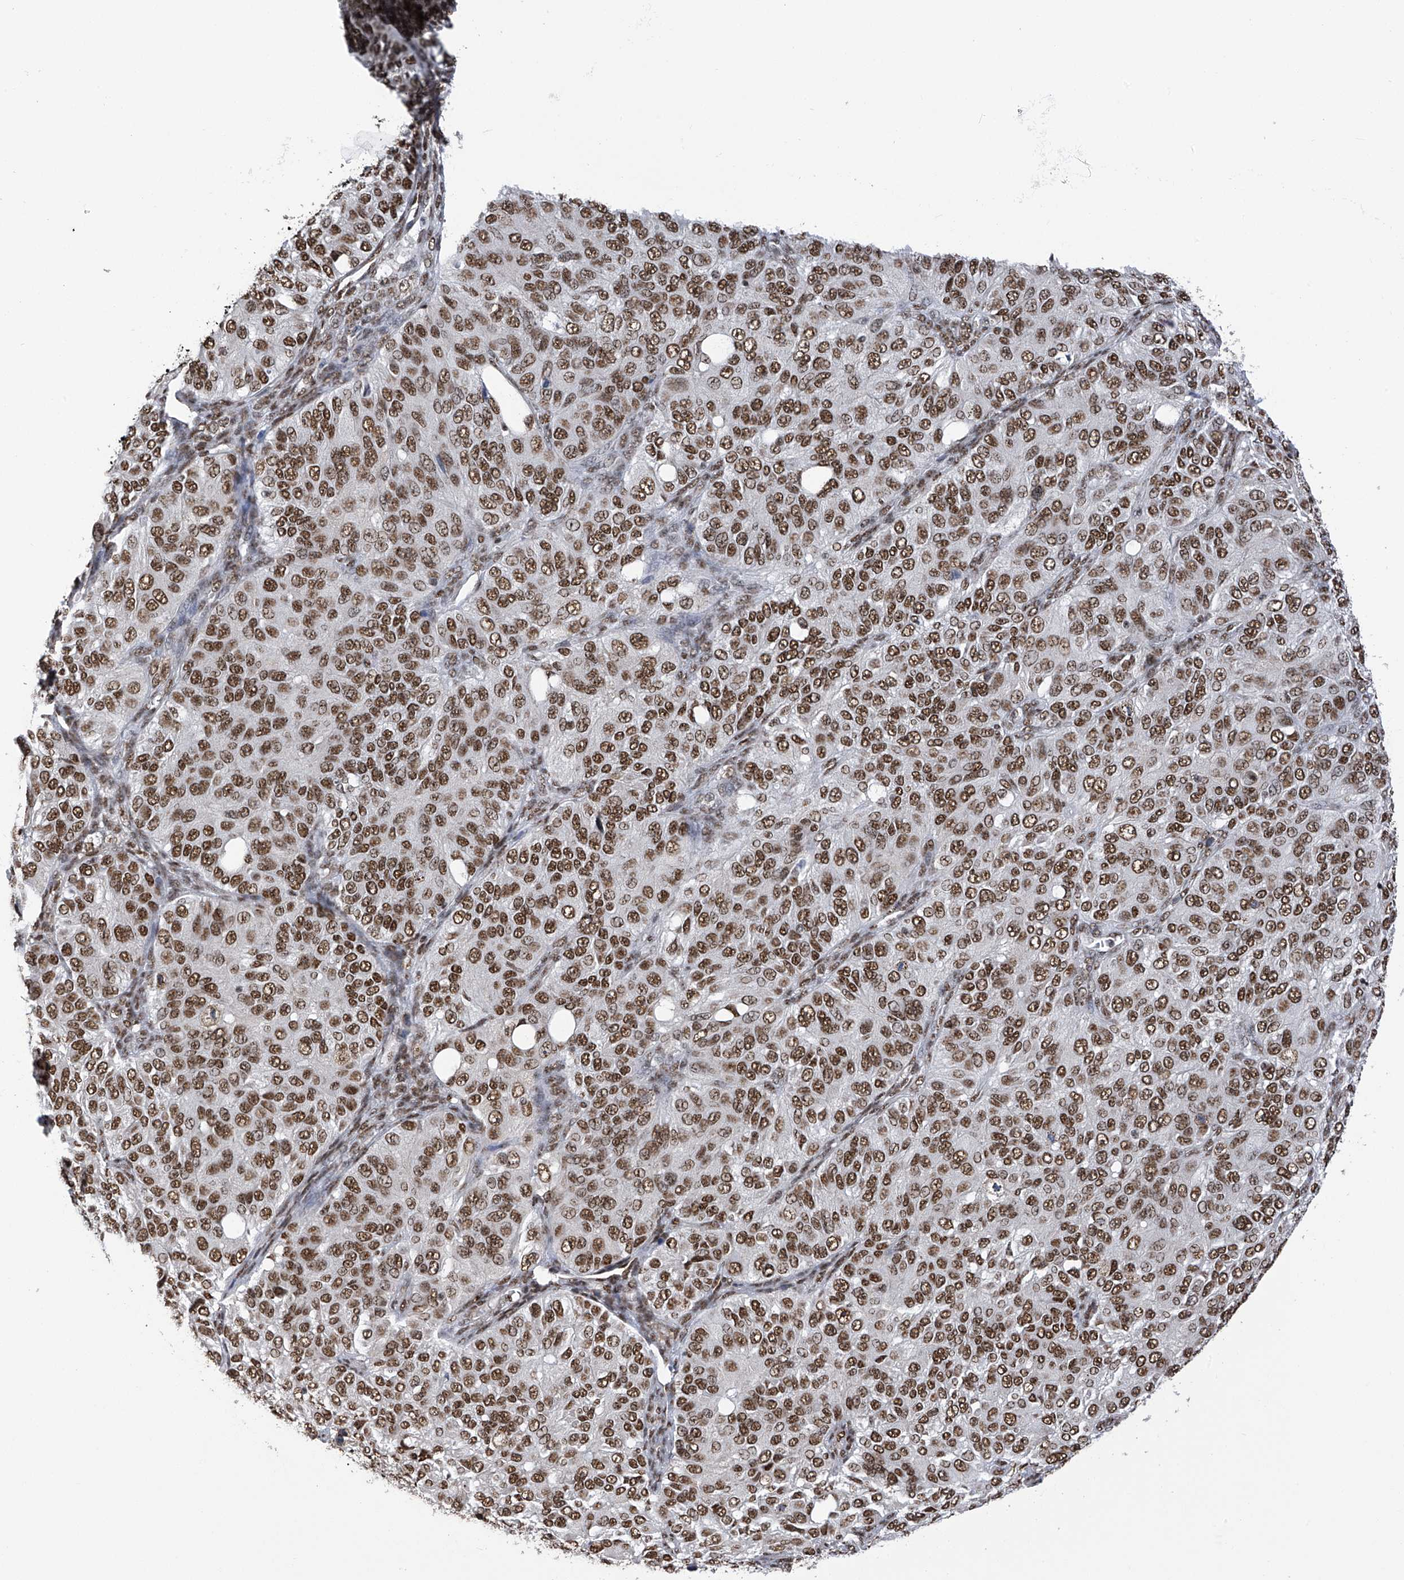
{"staining": {"intensity": "moderate", "quantity": ">75%", "location": "nuclear"}, "tissue": "ovarian cancer", "cell_type": "Tumor cells", "image_type": "cancer", "snomed": [{"axis": "morphology", "description": "Carcinoma, endometroid"}, {"axis": "topography", "description": "Ovary"}], "caption": "Protein analysis of ovarian endometroid carcinoma tissue shows moderate nuclear staining in about >75% of tumor cells.", "gene": "APLF", "patient": {"sex": "female", "age": 51}}